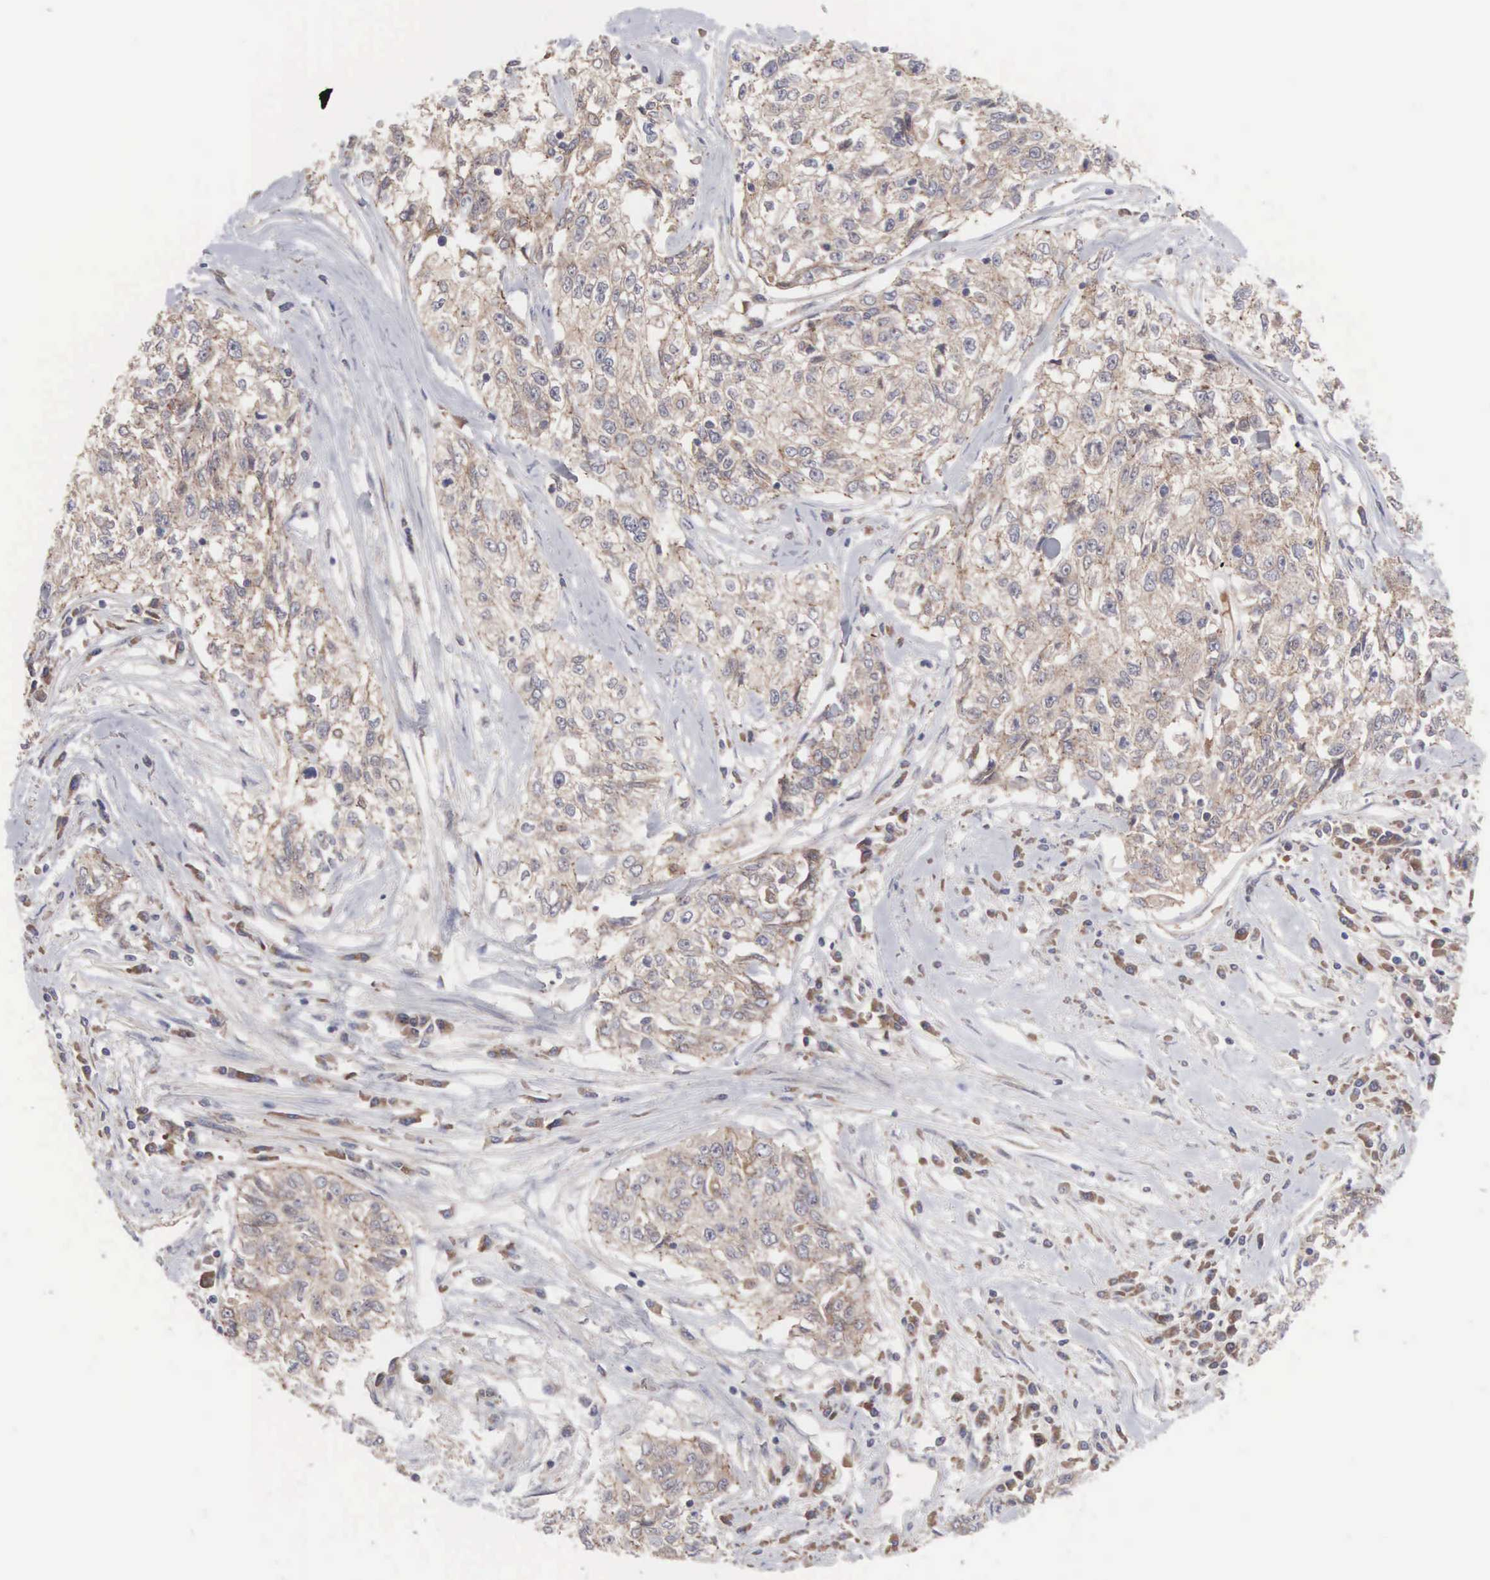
{"staining": {"intensity": "weak", "quantity": ">75%", "location": "cytoplasmic/membranous"}, "tissue": "cervical cancer", "cell_type": "Tumor cells", "image_type": "cancer", "snomed": [{"axis": "morphology", "description": "Squamous cell carcinoma, NOS"}, {"axis": "topography", "description": "Cervix"}], "caption": "Immunohistochemistry (IHC) image of neoplastic tissue: cervical cancer (squamous cell carcinoma) stained using immunohistochemistry displays low levels of weak protein expression localized specifically in the cytoplasmic/membranous of tumor cells, appearing as a cytoplasmic/membranous brown color.", "gene": "INF2", "patient": {"sex": "female", "age": 57}}